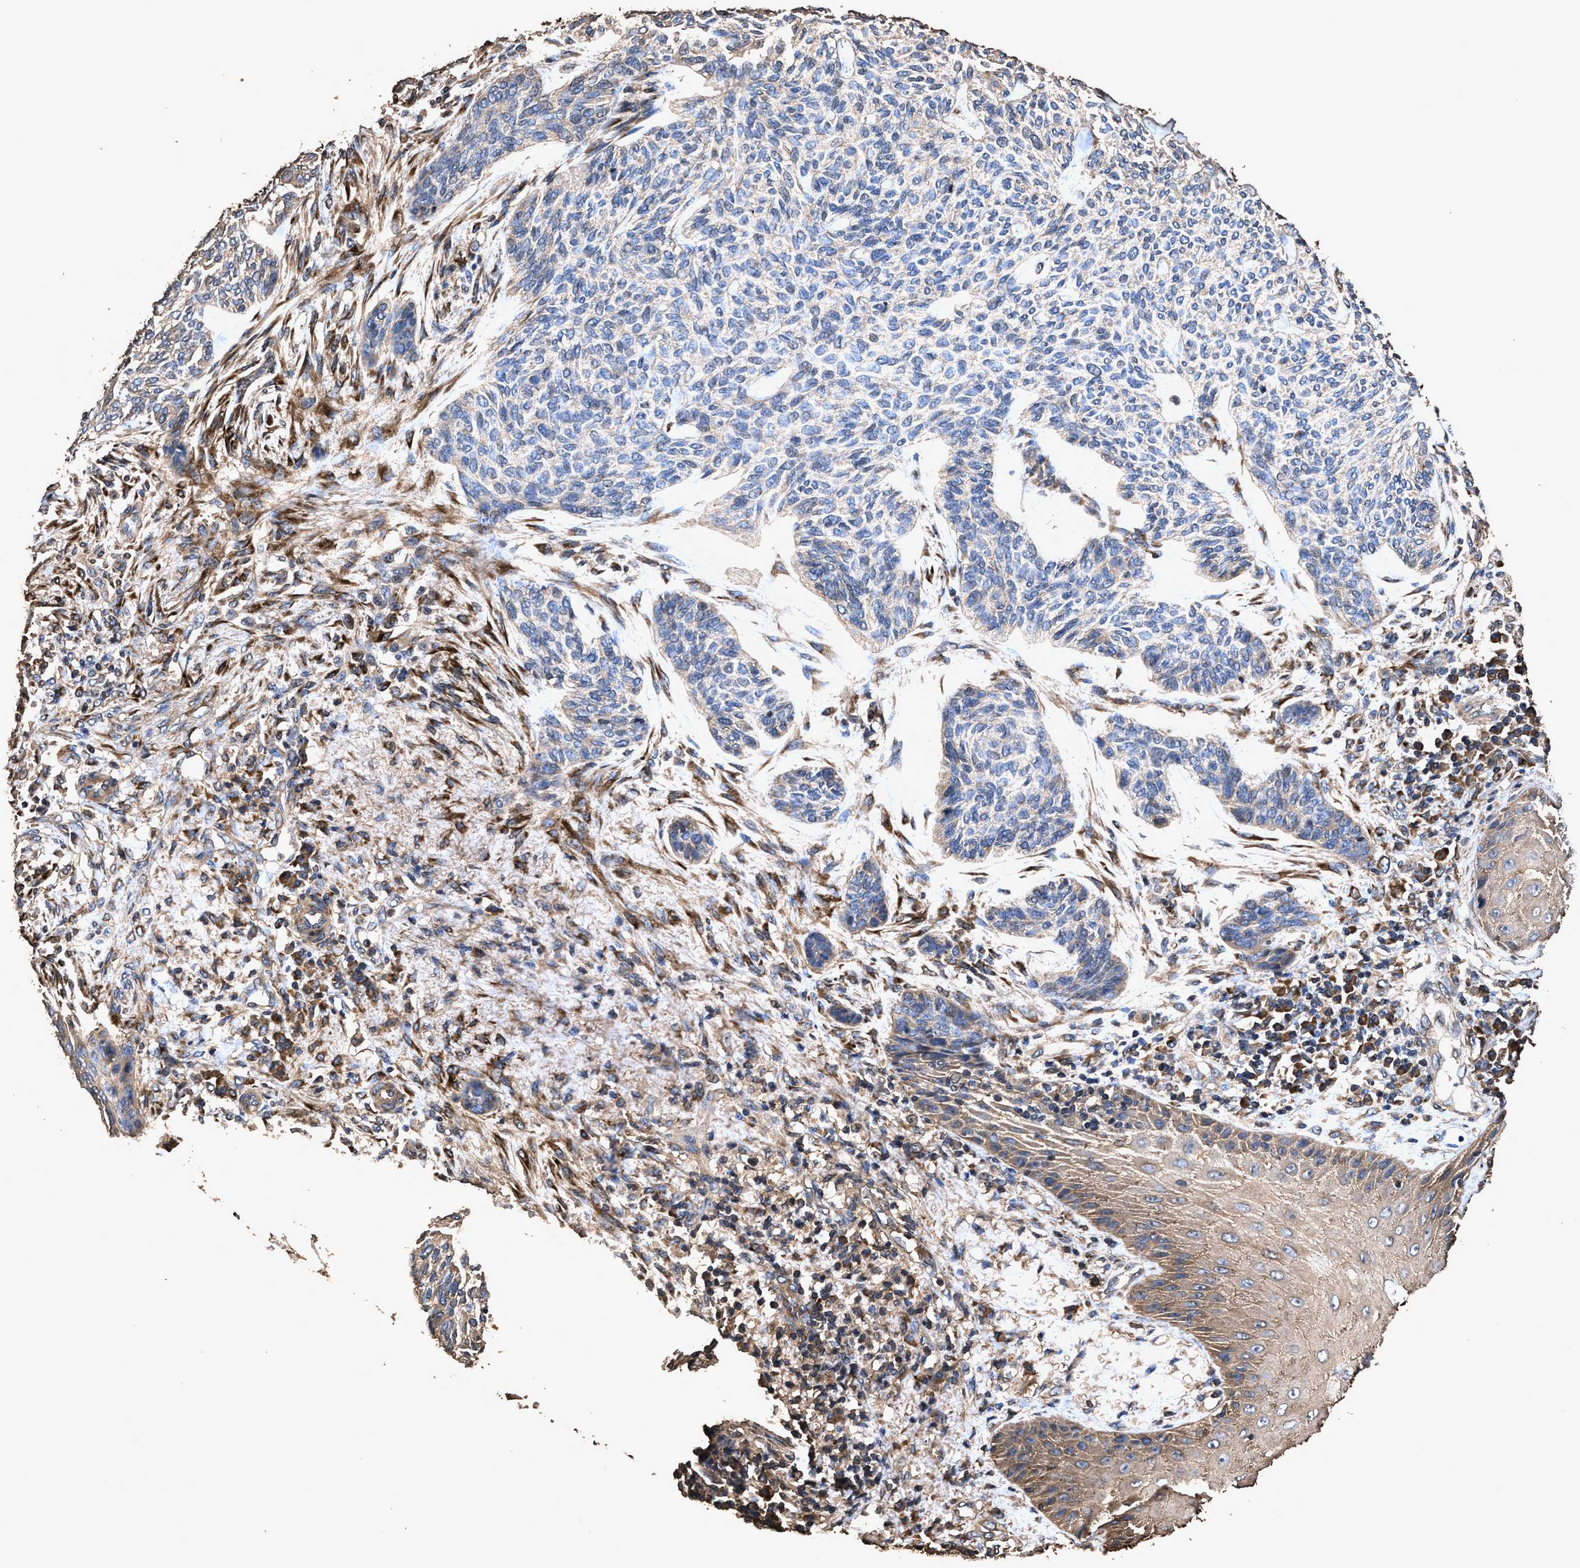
{"staining": {"intensity": "weak", "quantity": "25%-75%", "location": "cytoplasmic/membranous"}, "tissue": "skin cancer", "cell_type": "Tumor cells", "image_type": "cancer", "snomed": [{"axis": "morphology", "description": "Basal cell carcinoma"}, {"axis": "topography", "description": "Skin"}], "caption": "Approximately 25%-75% of tumor cells in human skin cancer reveal weak cytoplasmic/membranous protein expression as visualized by brown immunohistochemical staining.", "gene": "ZMYND19", "patient": {"sex": "male", "age": 55}}